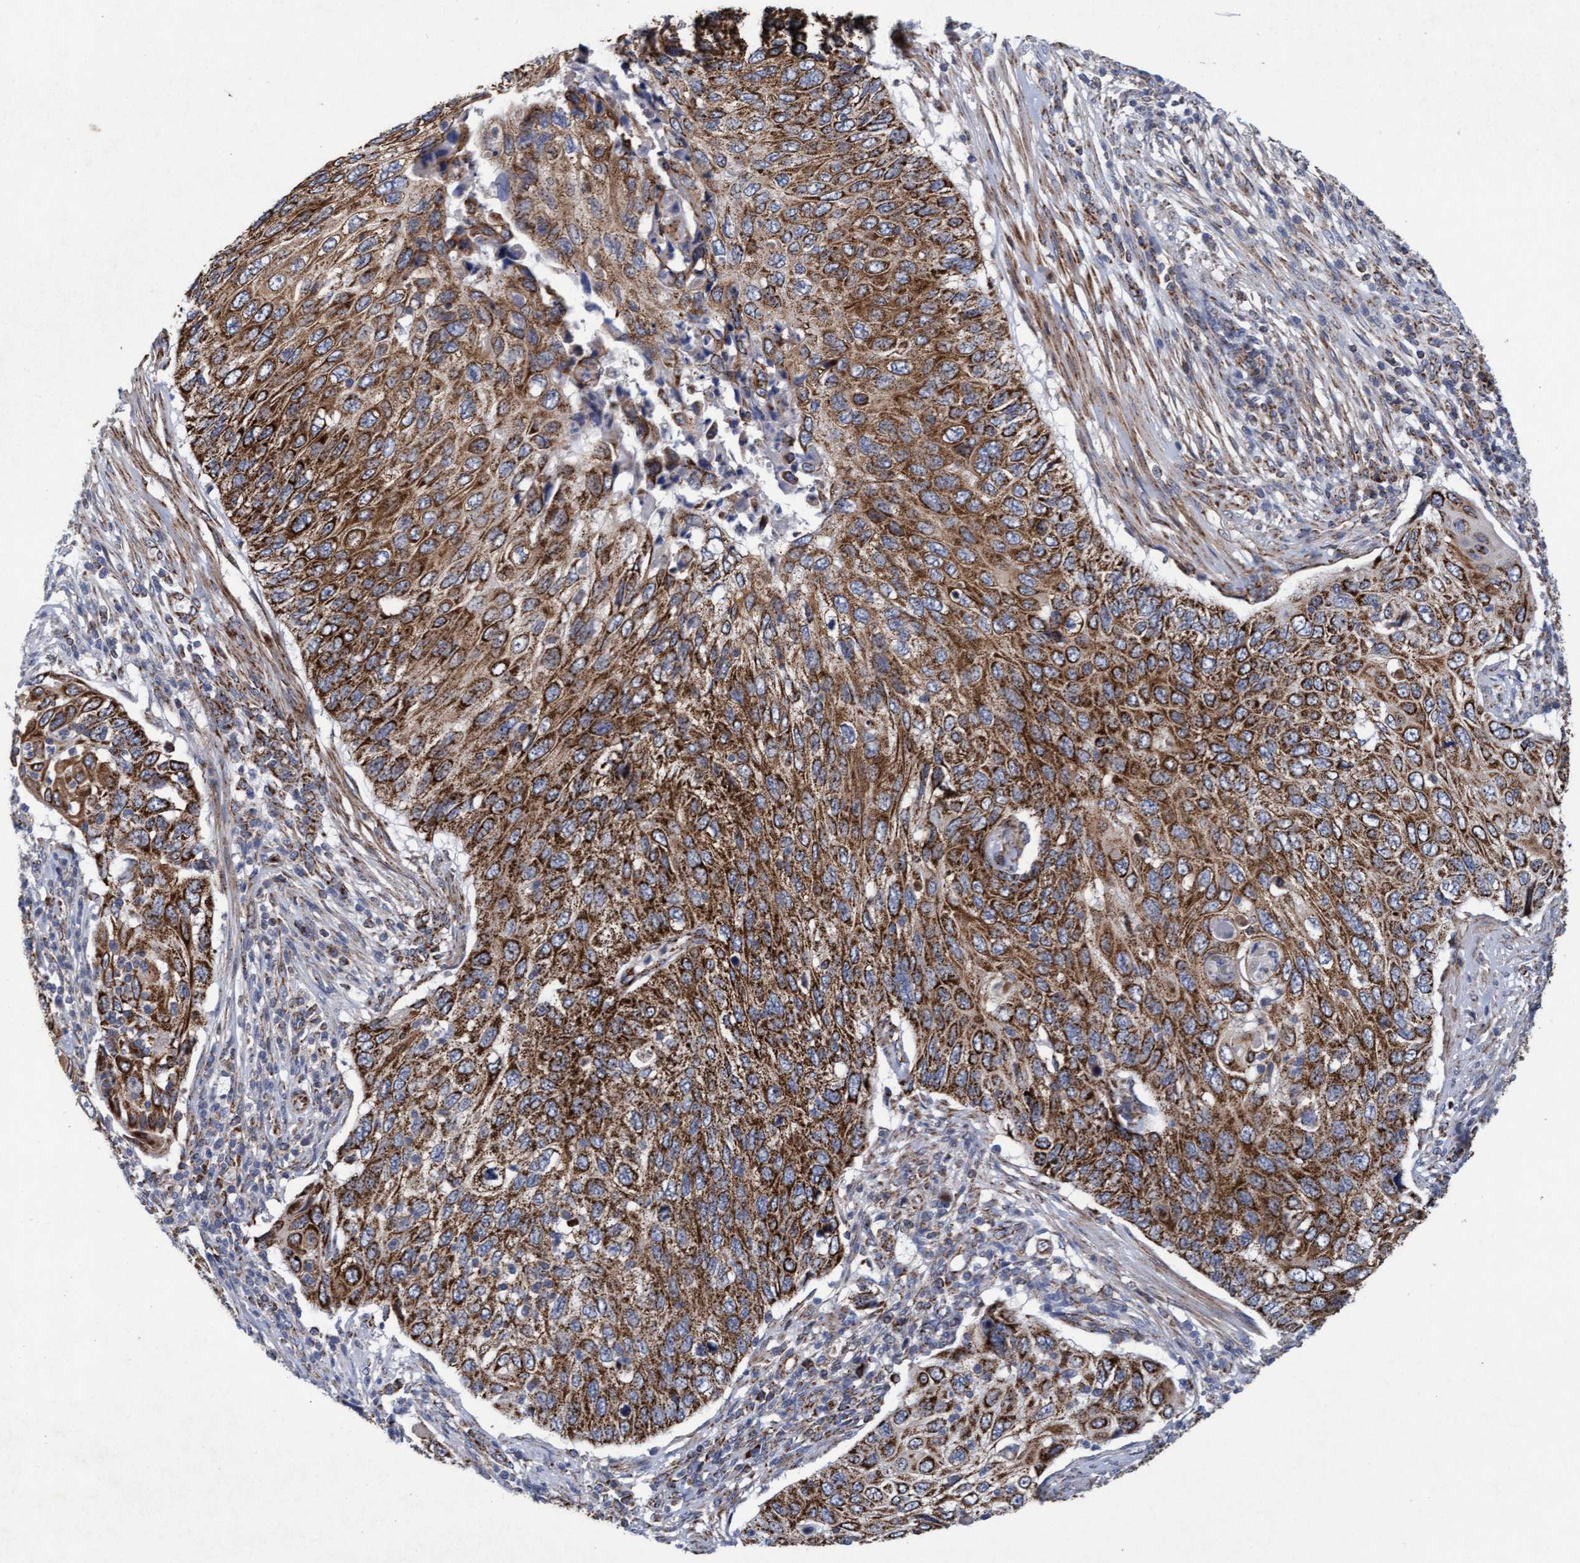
{"staining": {"intensity": "moderate", "quantity": ">75%", "location": "cytoplasmic/membranous"}, "tissue": "cervical cancer", "cell_type": "Tumor cells", "image_type": "cancer", "snomed": [{"axis": "morphology", "description": "Squamous cell carcinoma, NOS"}, {"axis": "topography", "description": "Cervix"}], "caption": "Immunohistochemical staining of human cervical cancer (squamous cell carcinoma) demonstrates medium levels of moderate cytoplasmic/membranous expression in about >75% of tumor cells.", "gene": "MRPL38", "patient": {"sex": "female", "age": 70}}